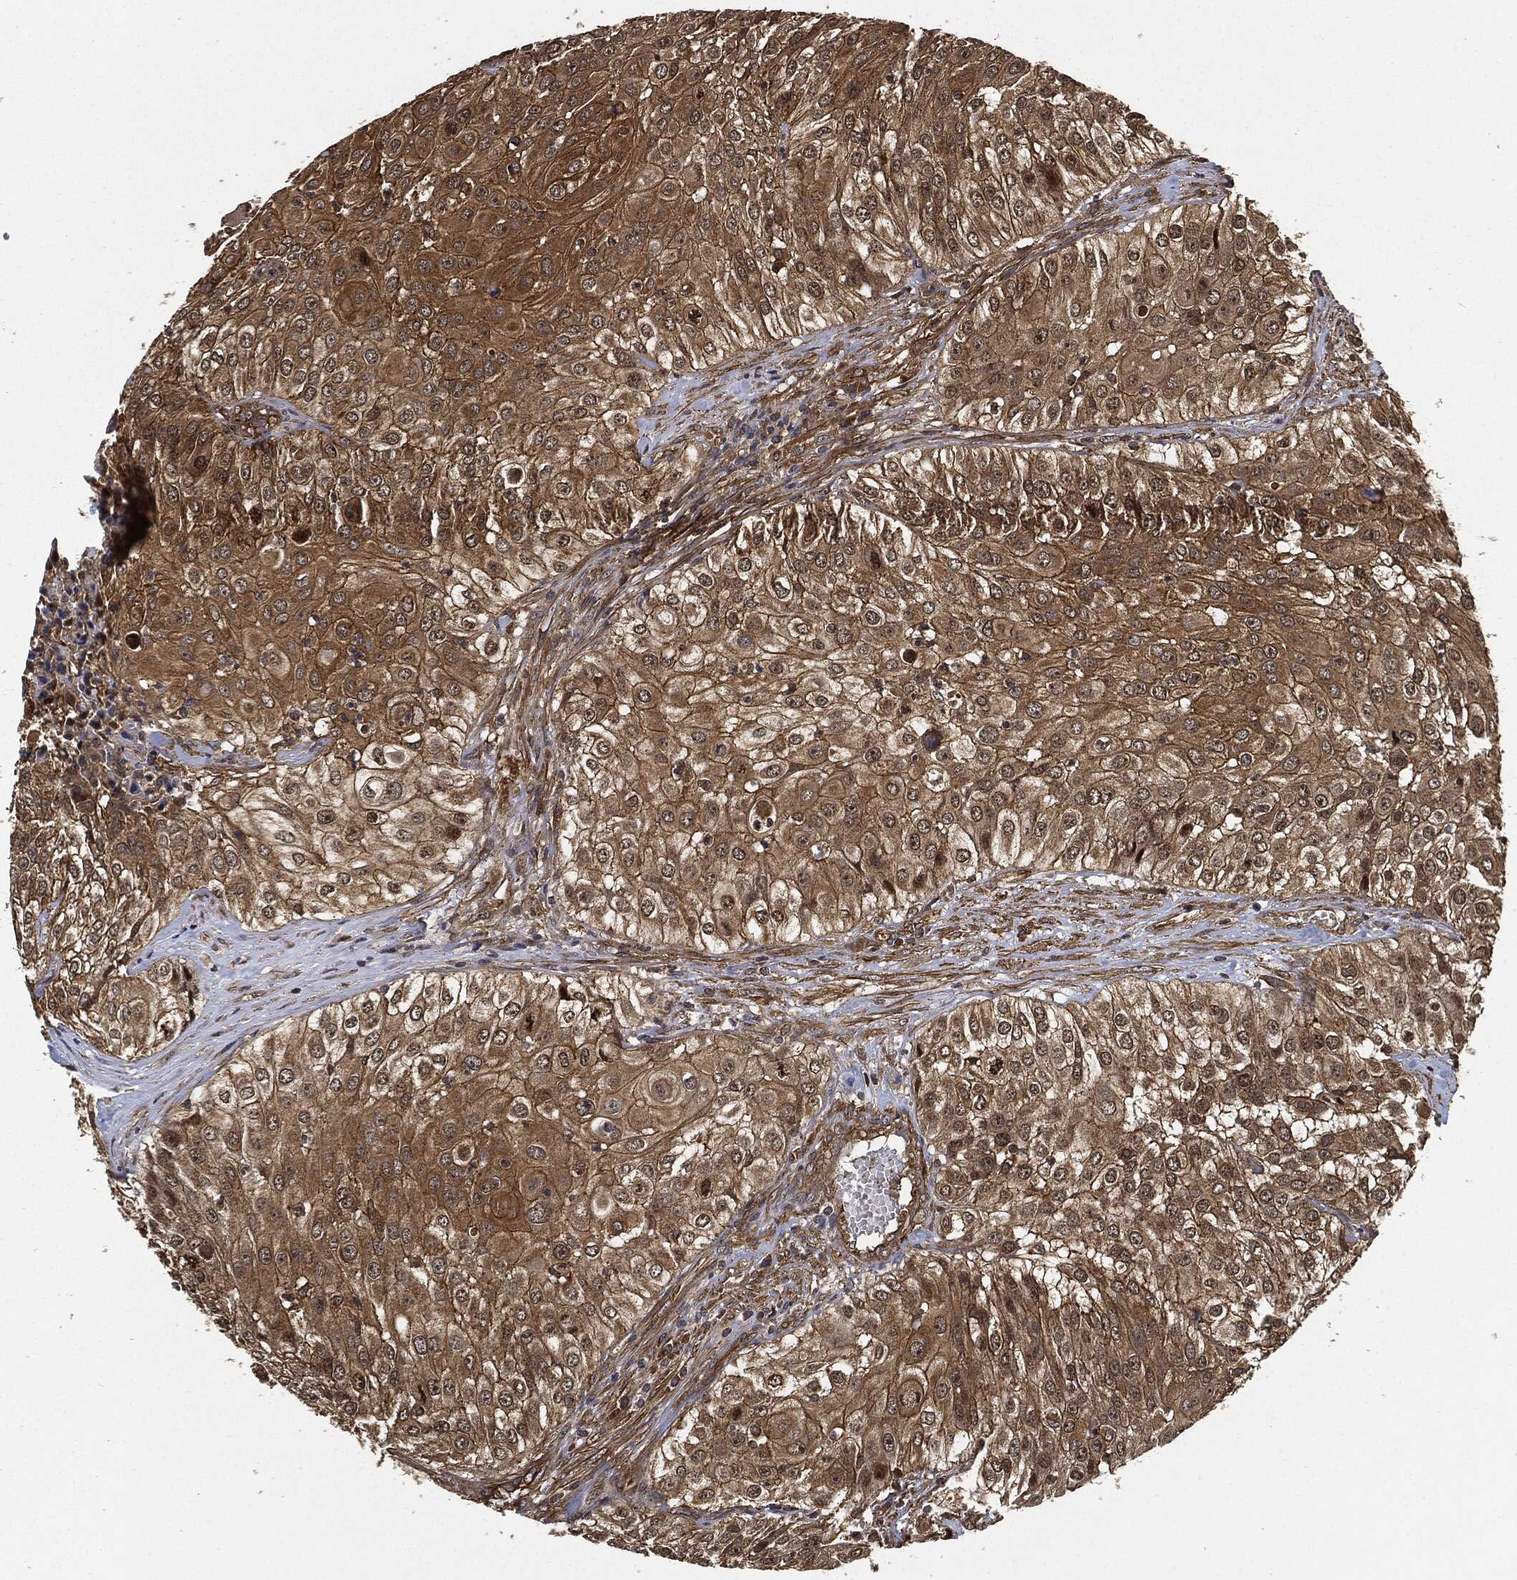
{"staining": {"intensity": "moderate", "quantity": ">75%", "location": "cytoplasmic/membranous"}, "tissue": "urothelial cancer", "cell_type": "Tumor cells", "image_type": "cancer", "snomed": [{"axis": "morphology", "description": "Urothelial carcinoma, High grade"}, {"axis": "topography", "description": "Urinary bladder"}], "caption": "Human high-grade urothelial carcinoma stained with a brown dye exhibits moderate cytoplasmic/membranous positive expression in approximately >75% of tumor cells.", "gene": "CEP290", "patient": {"sex": "female", "age": 79}}